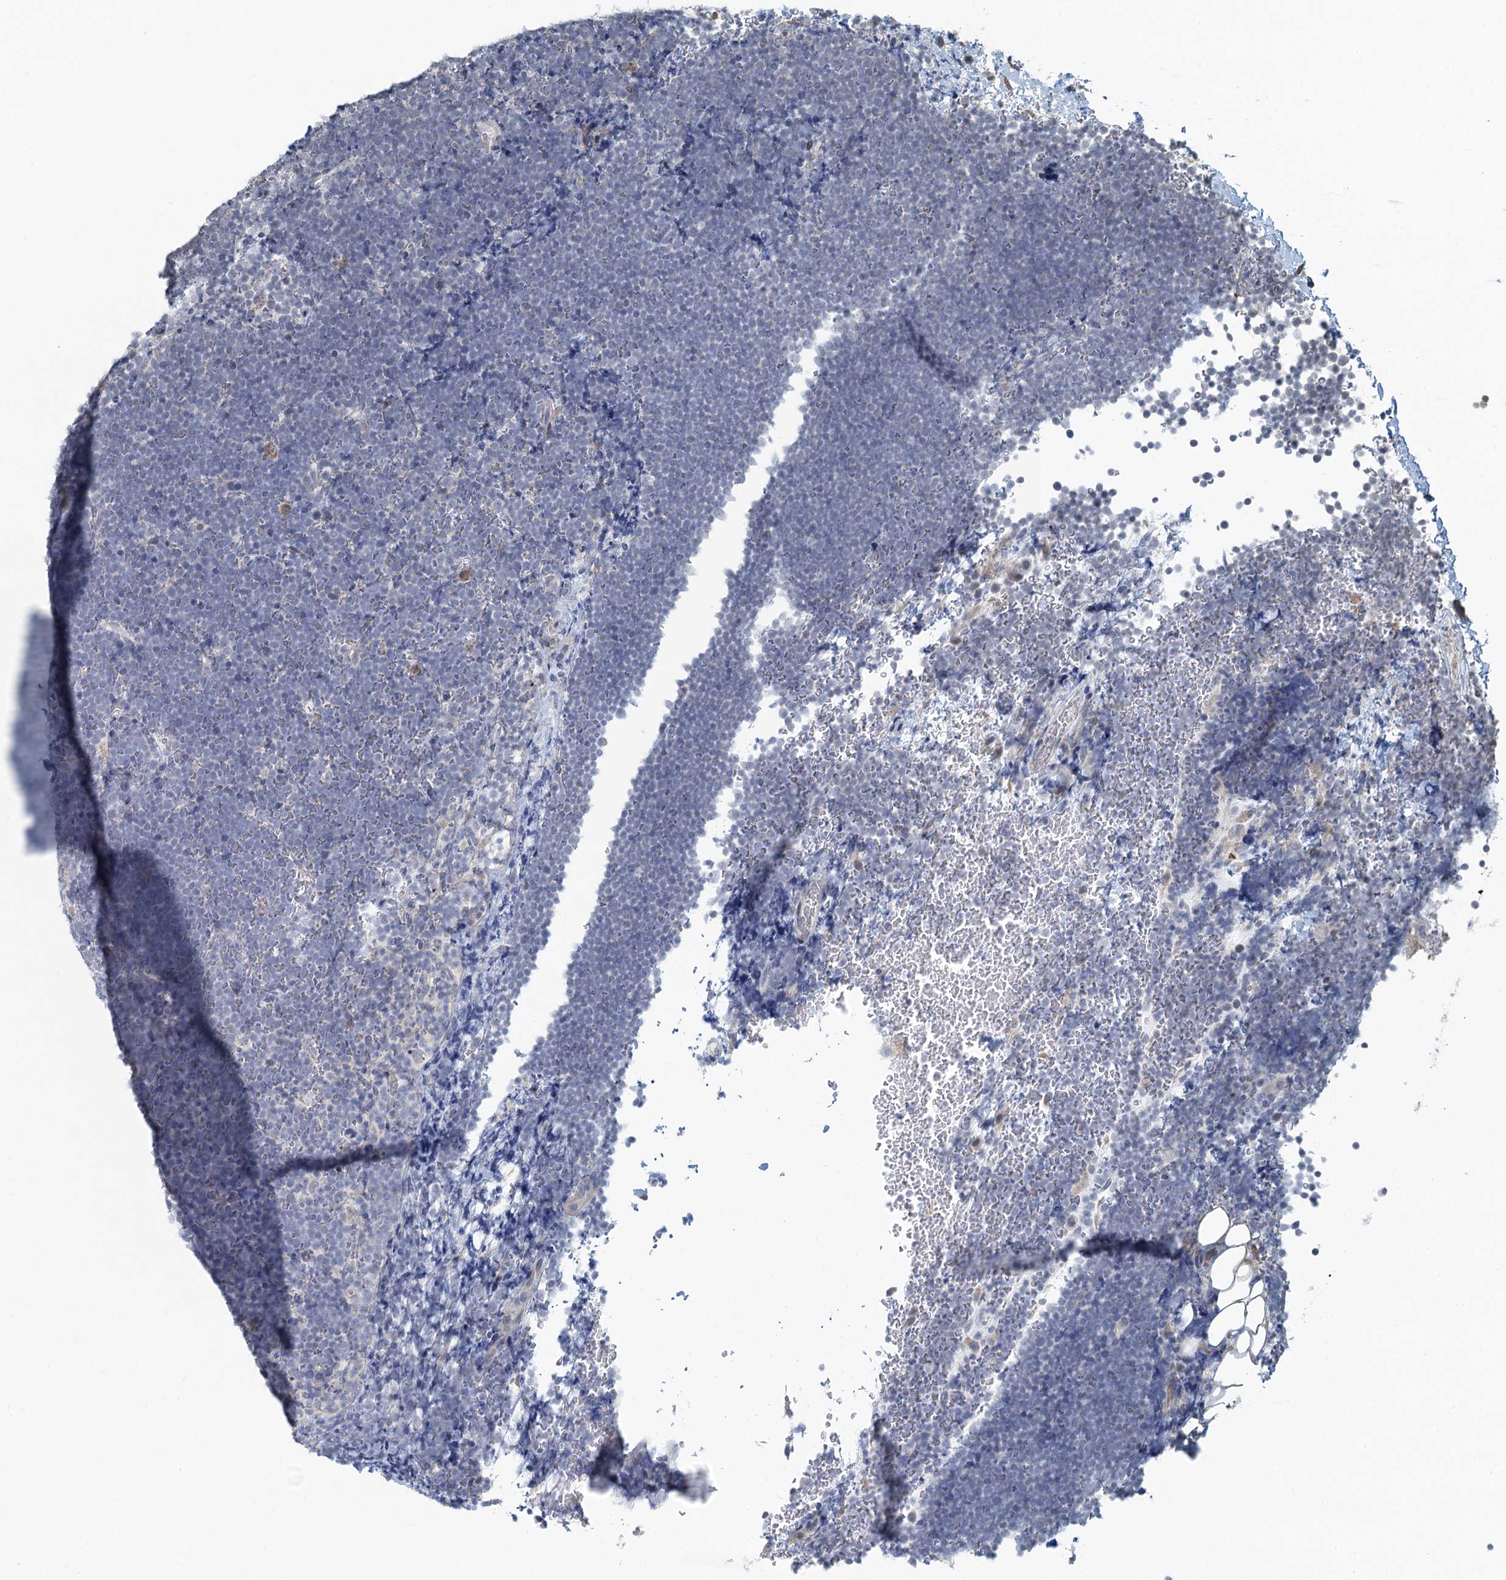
{"staining": {"intensity": "negative", "quantity": "none", "location": "none"}, "tissue": "lymphoma", "cell_type": "Tumor cells", "image_type": "cancer", "snomed": [{"axis": "morphology", "description": "Malignant lymphoma, non-Hodgkin's type, High grade"}, {"axis": "topography", "description": "Lymph node"}], "caption": "High-grade malignant lymphoma, non-Hodgkin's type was stained to show a protein in brown. There is no significant expression in tumor cells. (DAB immunohistochemistry visualized using brightfield microscopy, high magnification).", "gene": "TEX35", "patient": {"sex": "male", "age": 13}}